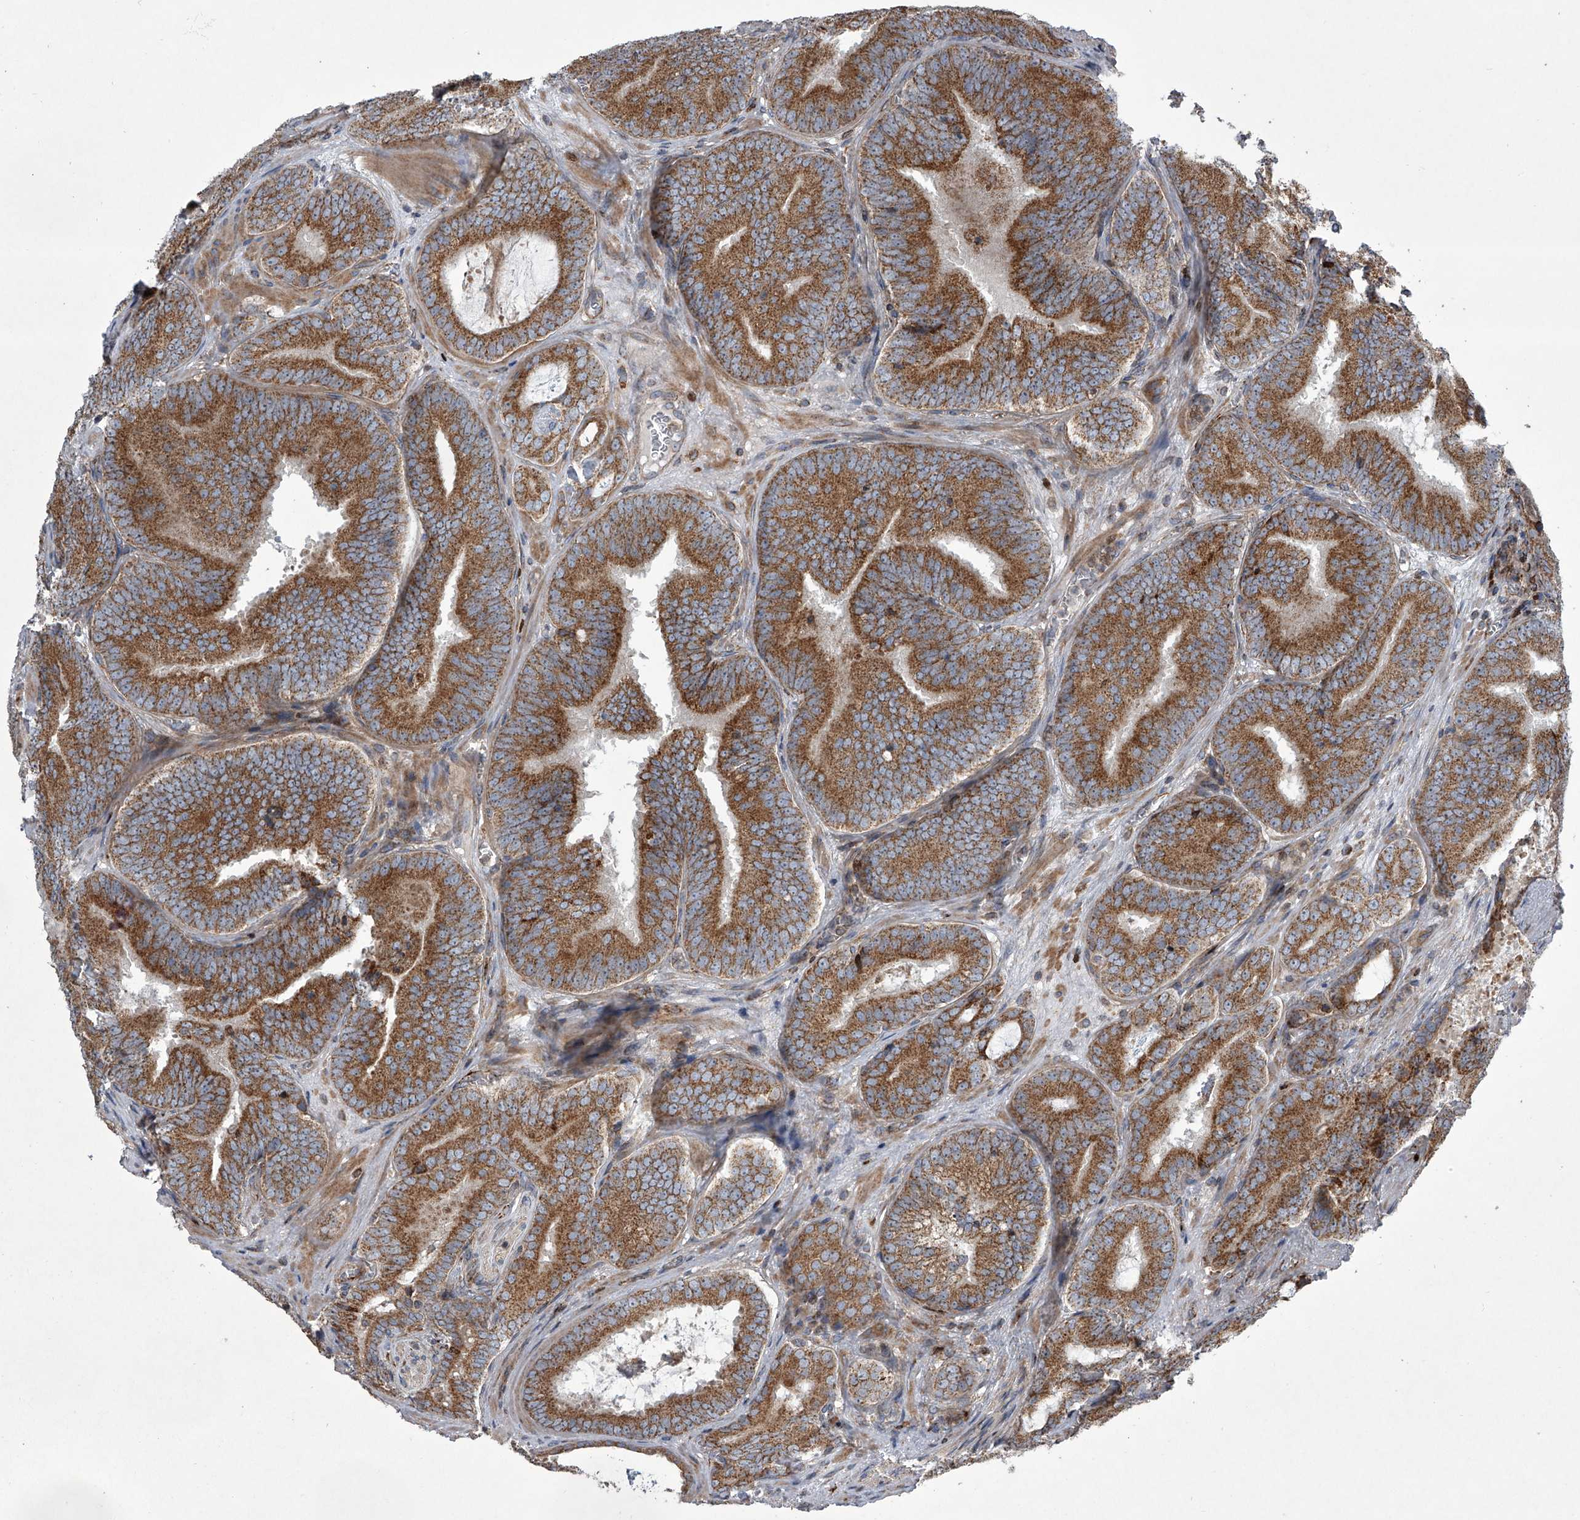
{"staining": {"intensity": "moderate", "quantity": ">75%", "location": "cytoplasmic/membranous"}, "tissue": "prostate cancer", "cell_type": "Tumor cells", "image_type": "cancer", "snomed": [{"axis": "morphology", "description": "Adenocarcinoma, High grade"}, {"axis": "topography", "description": "Prostate"}], "caption": "DAB (3,3'-diaminobenzidine) immunohistochemical staining of human prostate cancer (high-grade adenocarcinoma) reveals moderate cytoplasmic/membranous protein expression in approximately >75% of tumor cells.", "gene": "STRADA", "patient": {"sex": "male", "age": 66}}